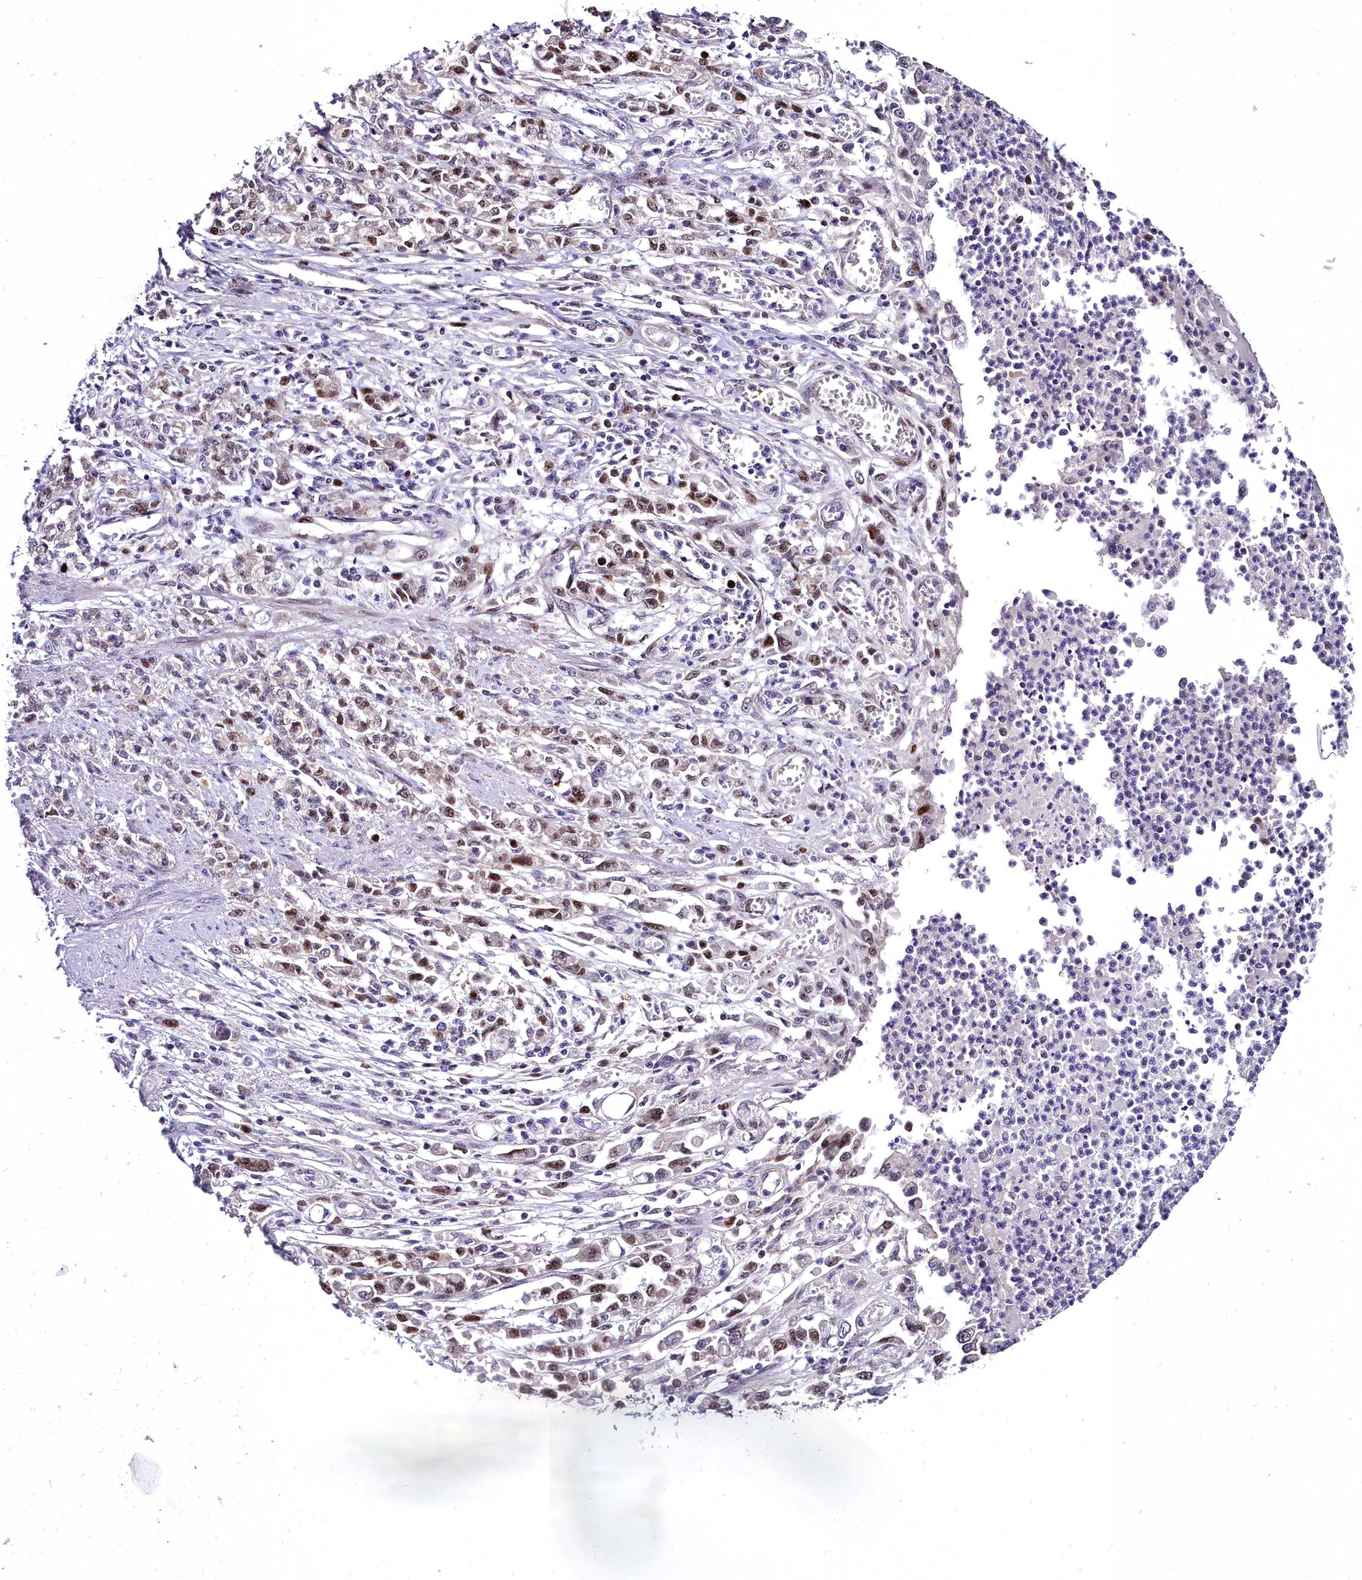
{"staining": {"intensity": "moderate", "quantity": ">75%", "location": "nuclear"}, "tissue": "stomach cancer", "cell_type": "Tumor cells", "image_type": "cancer", "snomed": [{"axis": "morphology", "description": "Adenocarcinoma, NOS"}, {"axis": "topography", "description": "Stomach"}], "caption": "Protein expression analysis of stomach adenocarcinoma reveals moderate nuclear staining in approximately >75% of tumor cells.", "gene": "TRIML2", "patient": {"sex": "female", "age": 76}}